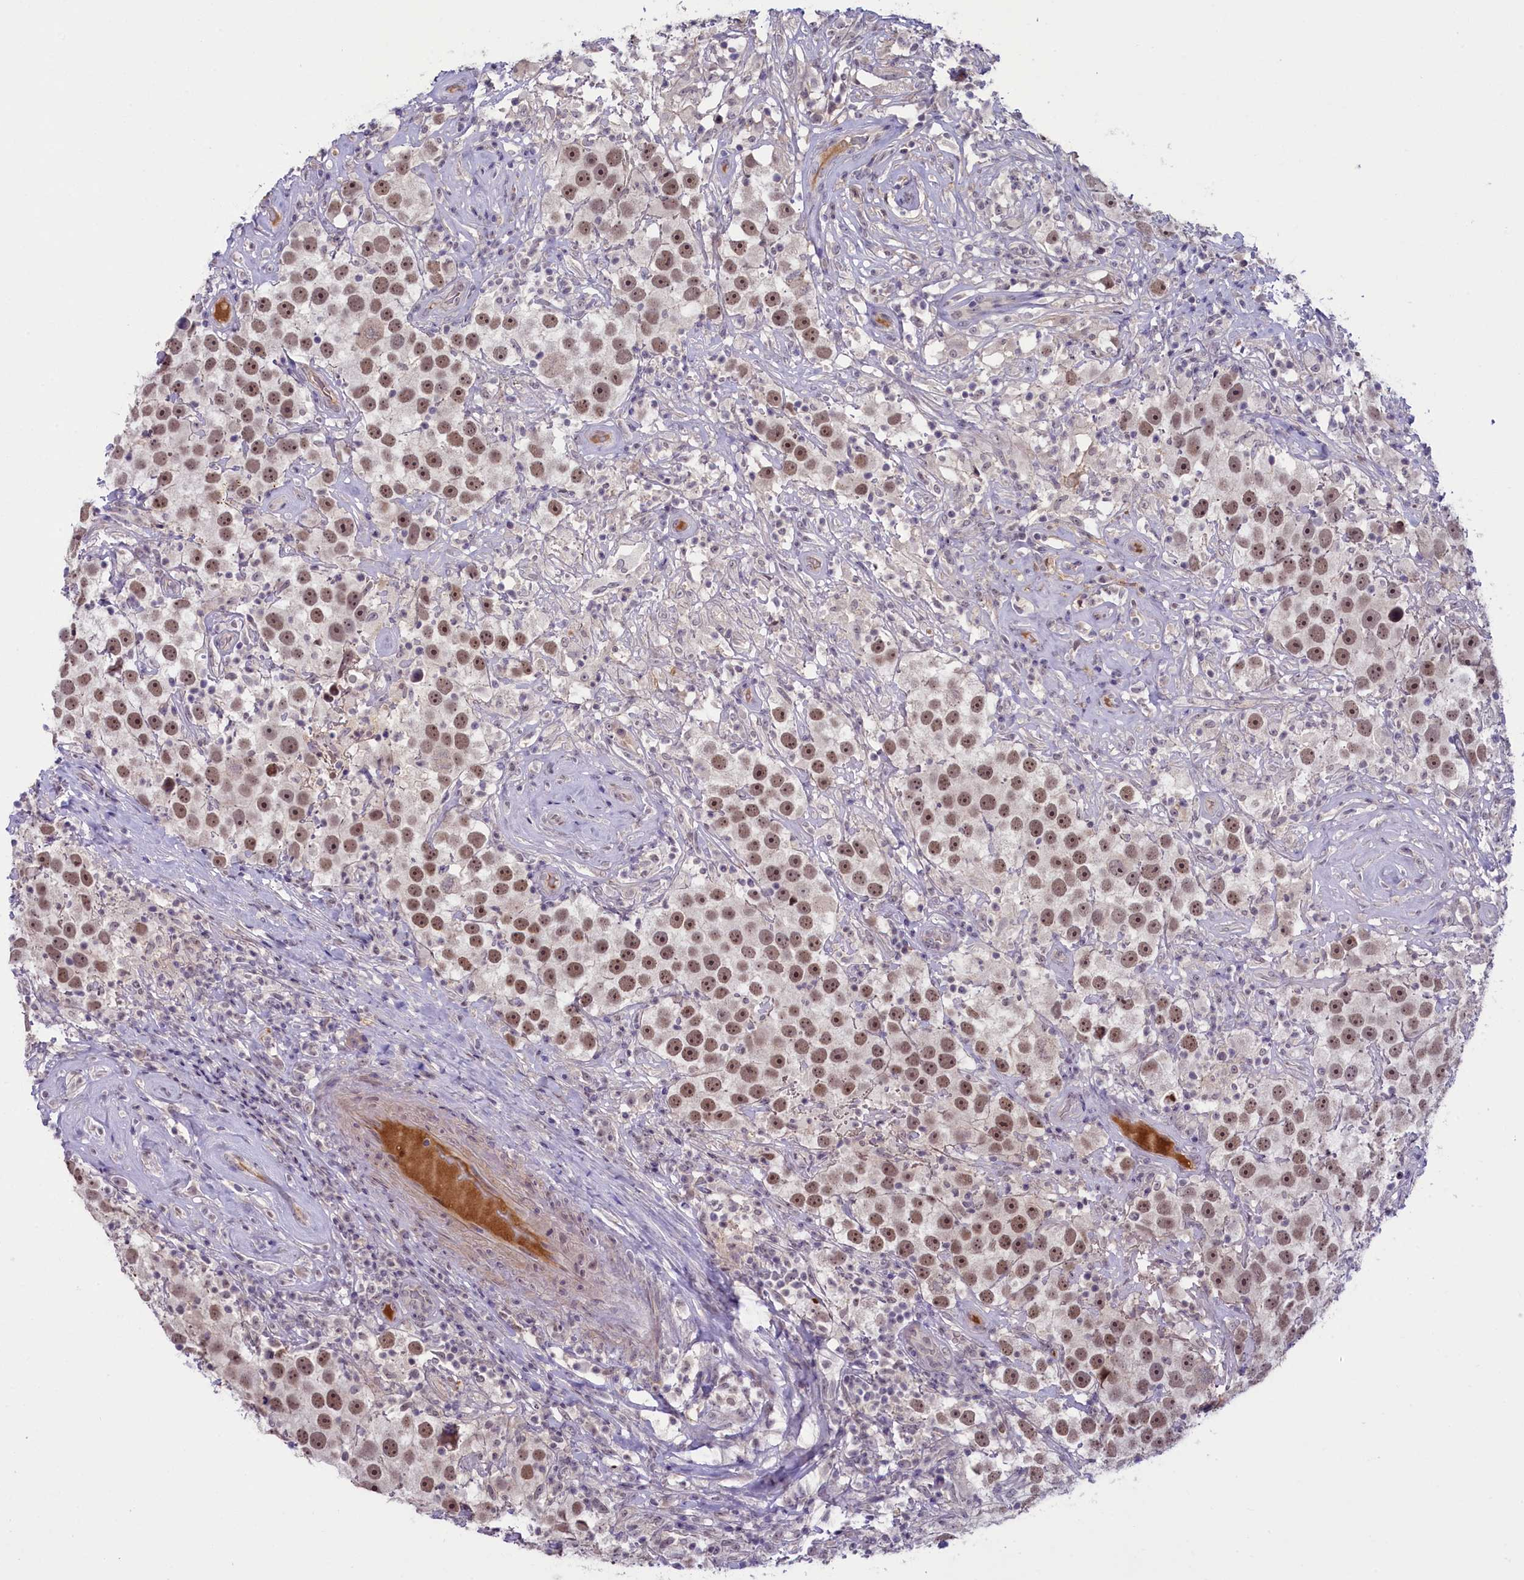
{"staining": {"intensity": "moderate", "quantity": ">75%", "location": "nuclear"}, "tissue": "testis cancer", "cell_type": "Tumor cells", "image_type": "cancer", "snomed": [{"axis": "morphology", "description": "Seminoma, NOS"}, {"axis": "topography", "description": "Testis"}], "caption": "A high-resolution image shows IHC staining of testis seminoma, which demonstrates moderate nuclear positivity in about >75% of tumor cells. (Brightfield microscopy of DAB IHC at high magnification).", "gene": "CRAMP1", "patient": {"sex": "male", "age": 49}}